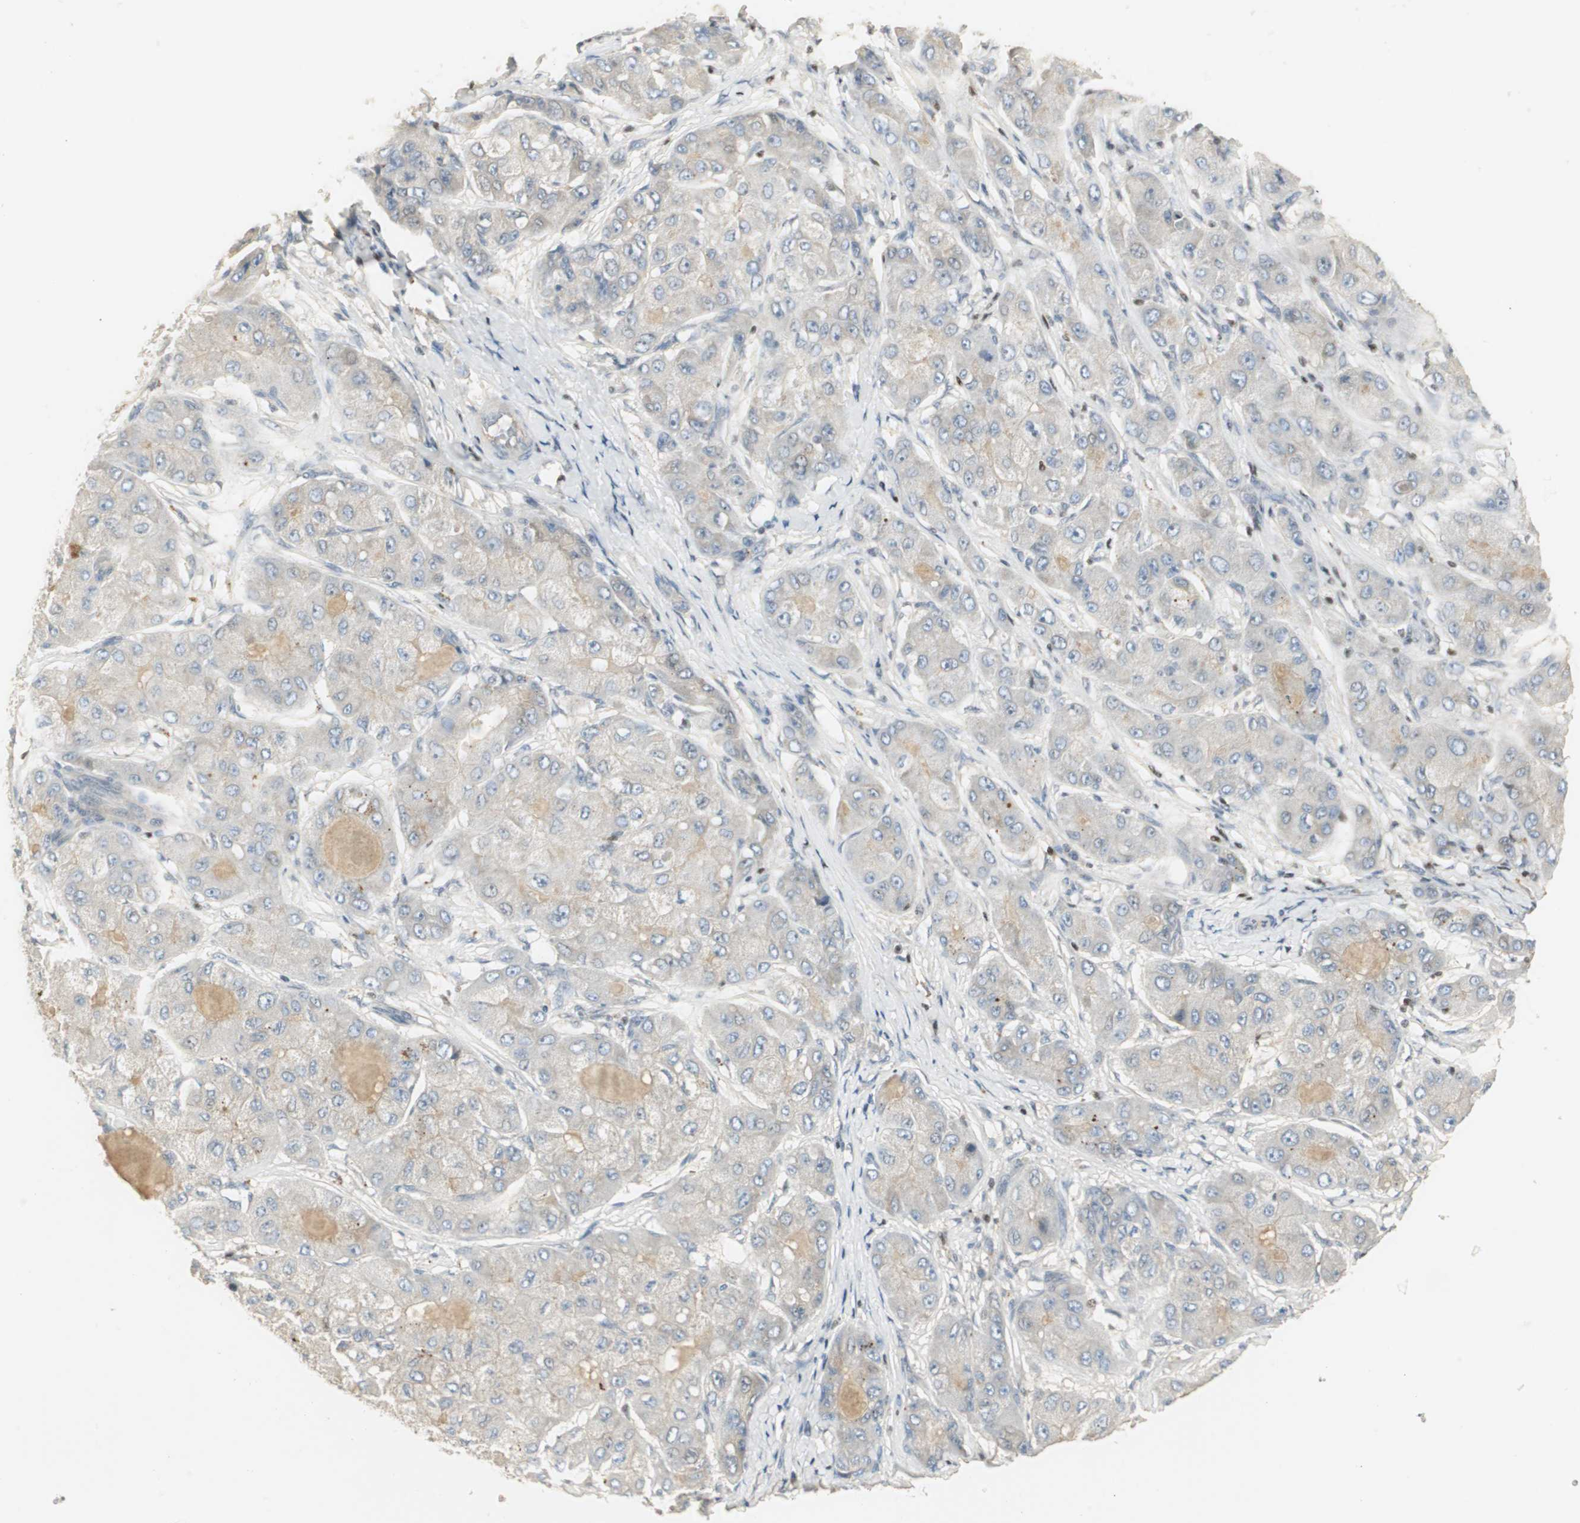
{"staining": {"intensity": "negative", "quantity": "none", "location": "none"}, "tissue": "liver cancer", "cell_type": "Tumor cells", "image_type": "cancer", "snomed": [{"axis": "morphology", "description": "Carcinoma, Hepatocellular, NOS"}, {"axis": "topography", "description": "Liver"}], "caption": "Immunohistochemistry photomicrograph of human hepatocellular carcinoma (liver) stained for a protein (brown), which displays no expression in tumor cells.", "gene": "RUNX2", "patient": {"sex": "male", "age": 80}}